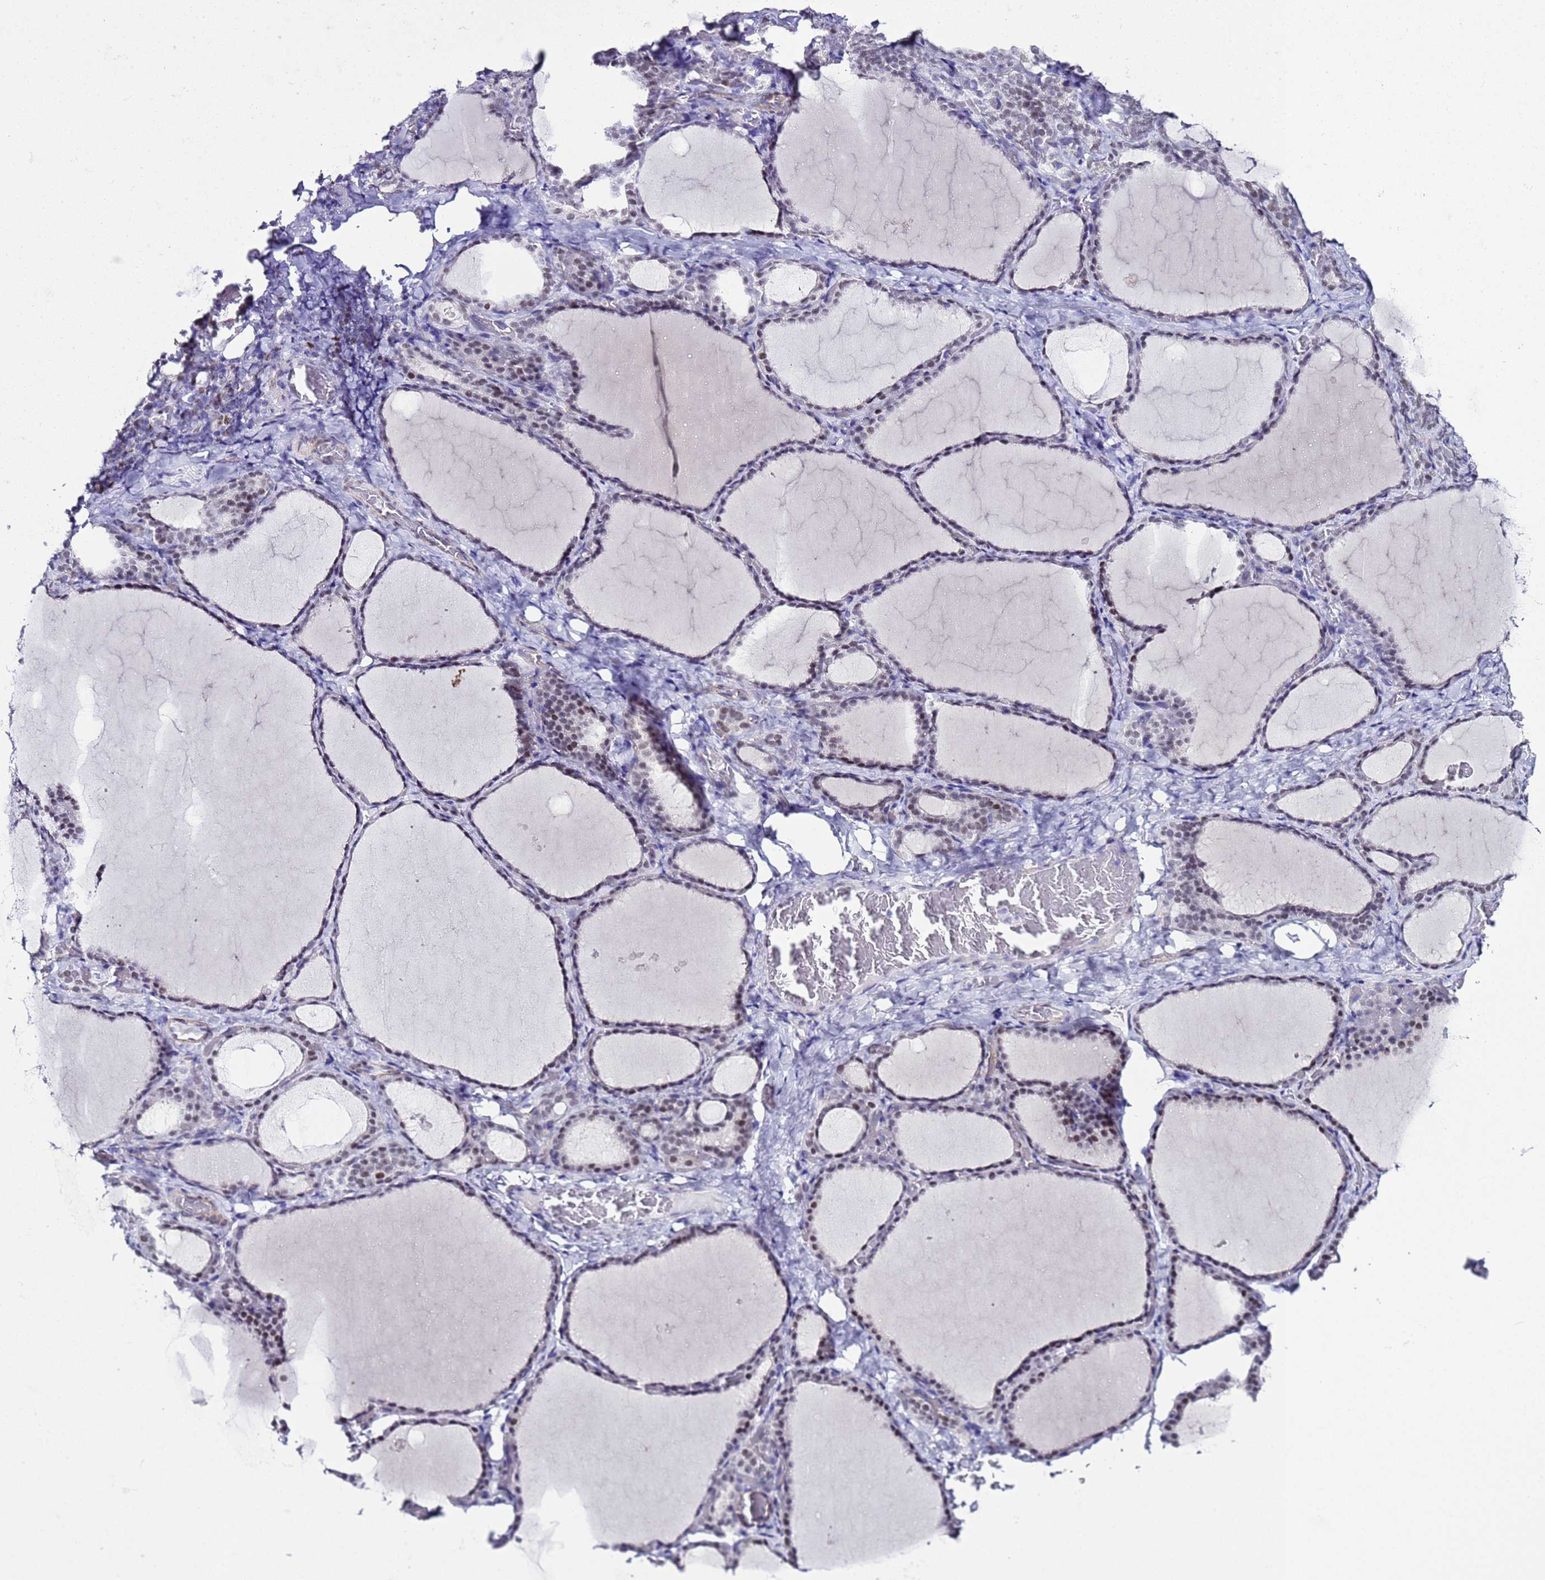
{"staining": {"intensity": "weak", "quantity": "25%-75%", "location": "nuclear"}, "tissue": "thyroid gland", "cell_type": "Glandular cells", "image_type": "normal", "snomed": [{"axis": "morphology", "description": "Normal tissue, NOS"}, {"axis": "topography", "description": "Thyroid gland"}], "caption": "Glandular cells demonstrate weak nuclear staining in approximately 25%-75% of cells in benign thyroid gland.", "gene": "BCL7A", "patient": {"sex": "female", "age": 39}}